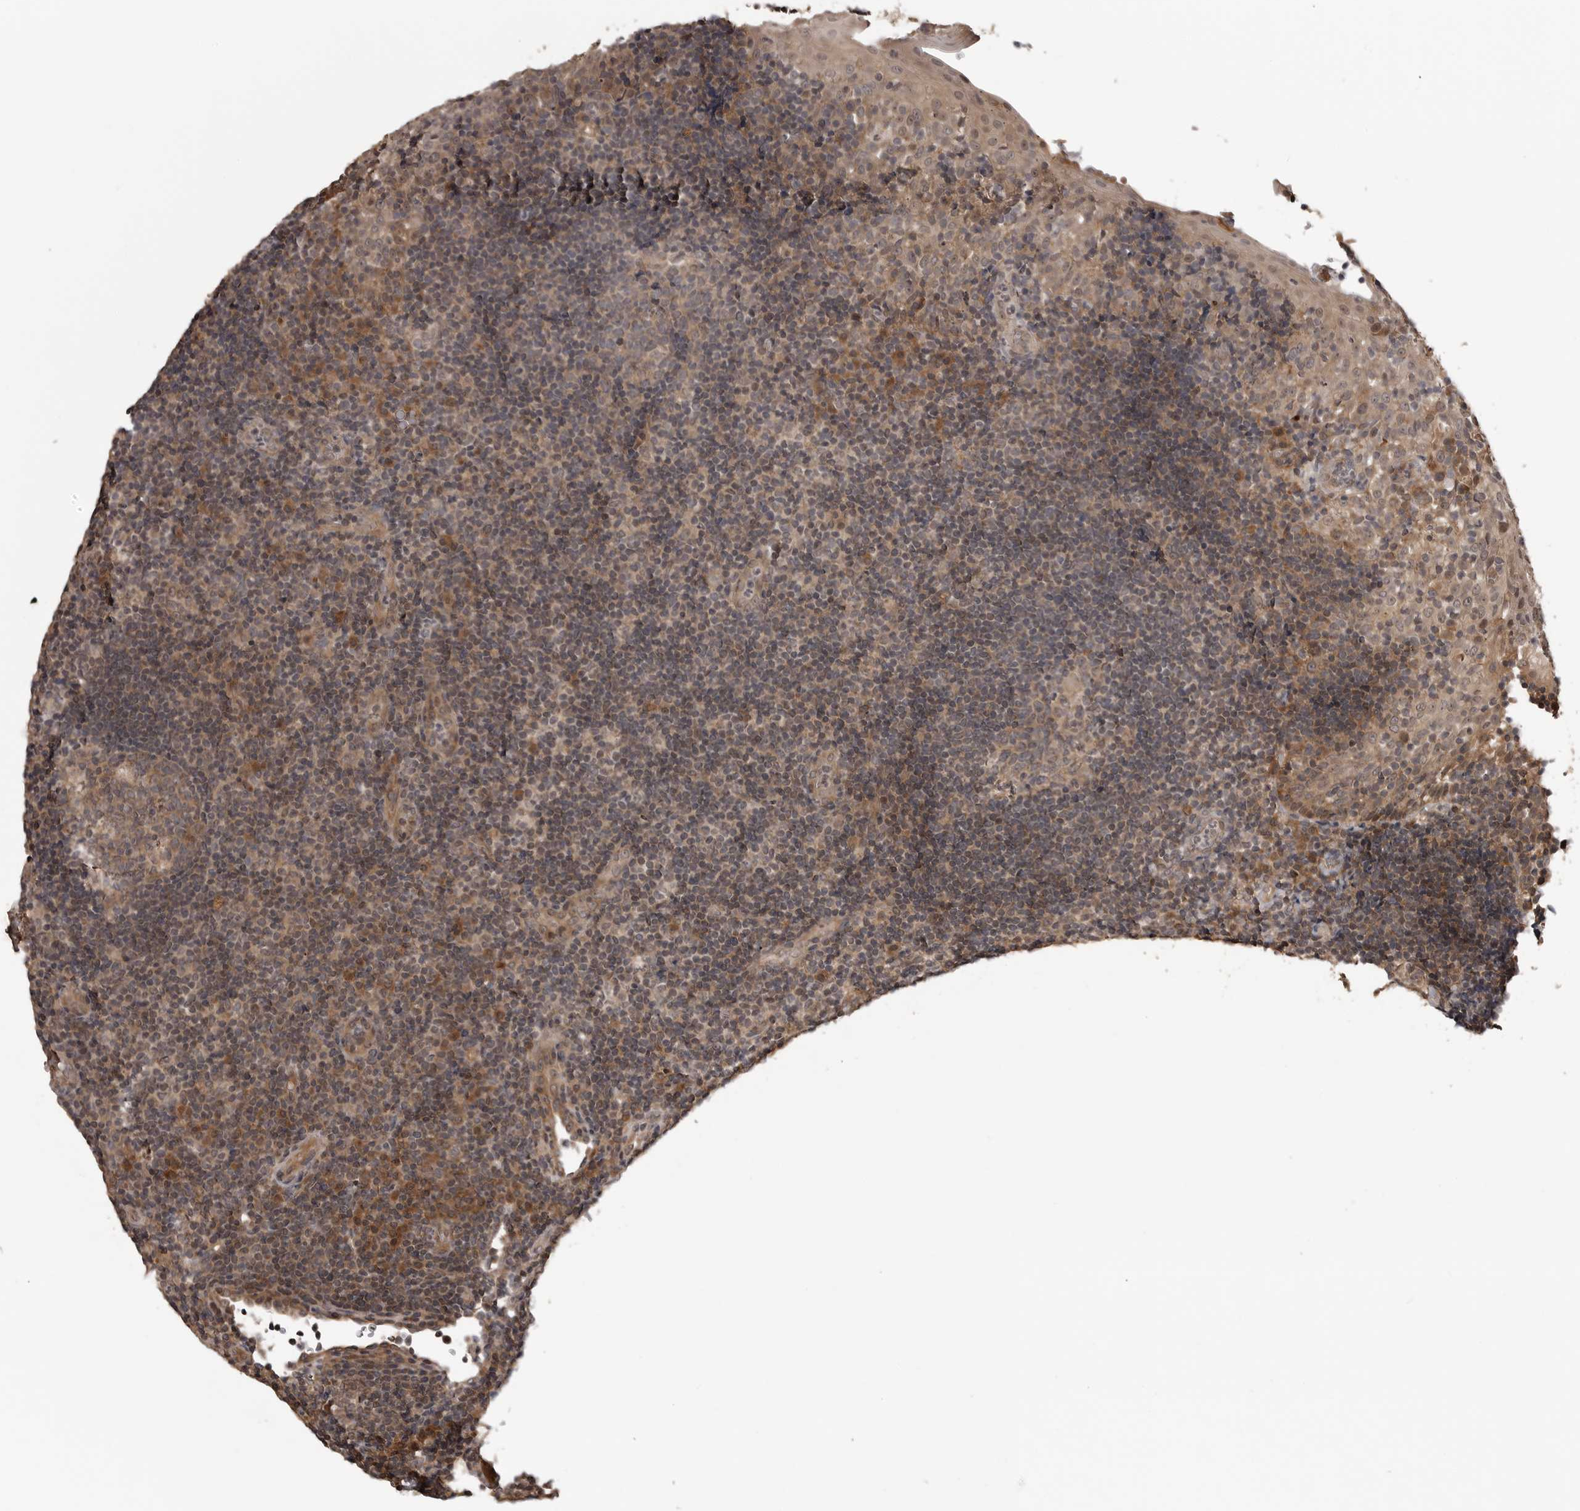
{"staining": {"intensity": "moderate", "quantity": ">75%", "location": "cytoplasmic/membranous"}, "tissue": "tonsil", "cell_type": "Germinal center cells", "image_type": "normal", "snomed": [{"axis": "morphology", "description": "Normal tissue, NOS"}, {"axis": "topography", "description": "Tonsil"}], "caption": "The photomicrograph displays staining of unremarkable tonsil, revealing moderate cytoplasmic/membranous protein expression (brown color) within germinal center cells. The staining was performed using DAB (3,3'-diaminobenzidine) to visualize the protein expression in brown, while the nuclei were stained in blue with hematoxylin (Magnification: 20x).", "gene": "AKAP7", "patient": {"sex": "female", "age": 40}}